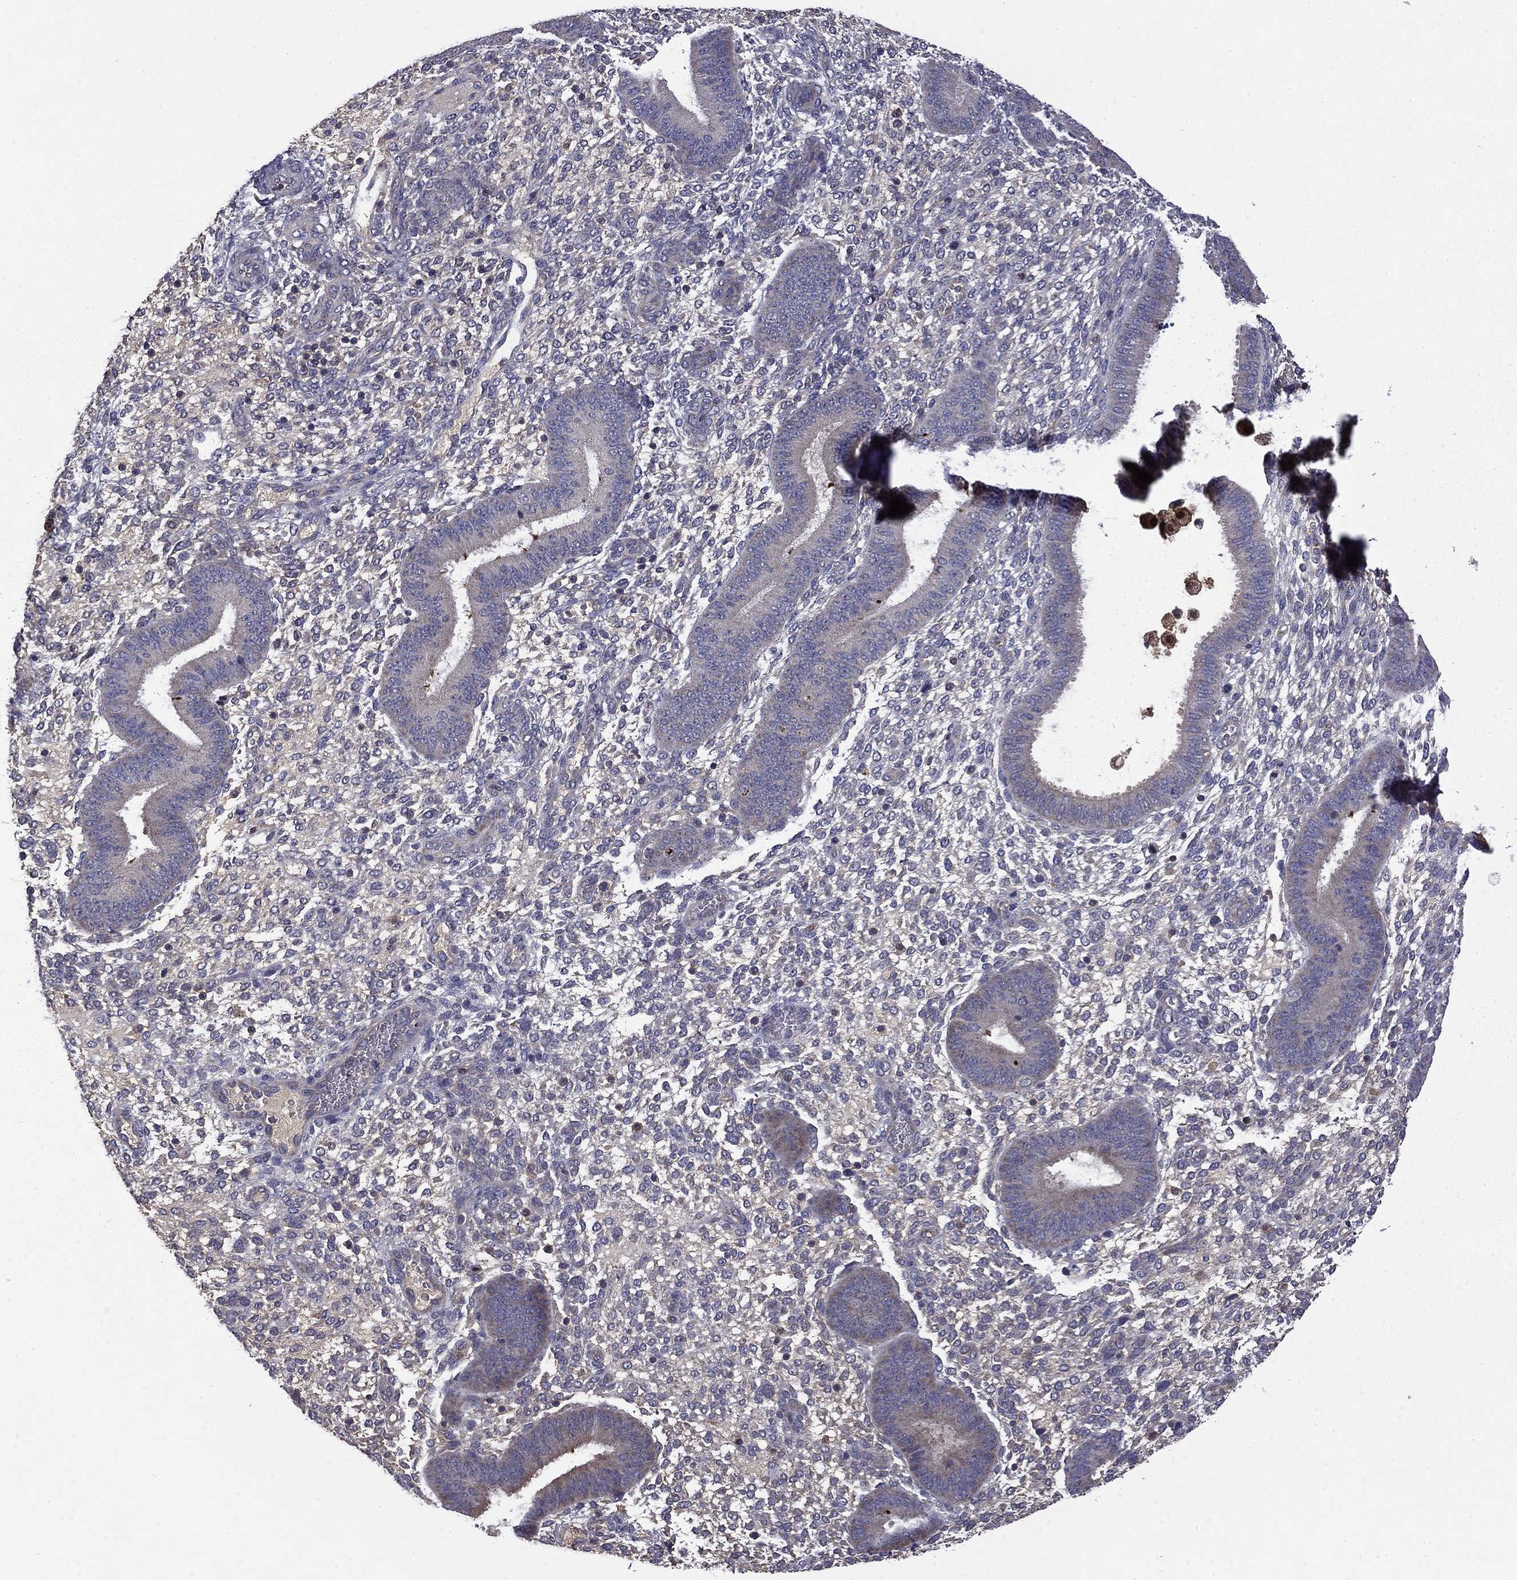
{"staining": {"intensity": "negative", "quantity": "none", "location": "none"}, "tissue": "endometrium", "cell_type": "Cells in endometrial stroma", "image_type": "normal", "snomed": [{"axis": "morphology", "description": "Normal tissue, NOS"}, {"axis": "topography", "description": "Endometrium"}], "caption": "IHC of unremarkable human endometrium shows no positivity in cells in endometrial stroma.", "gene": "CEACAM7", "patient": {"sex": "female", "age": 39}}